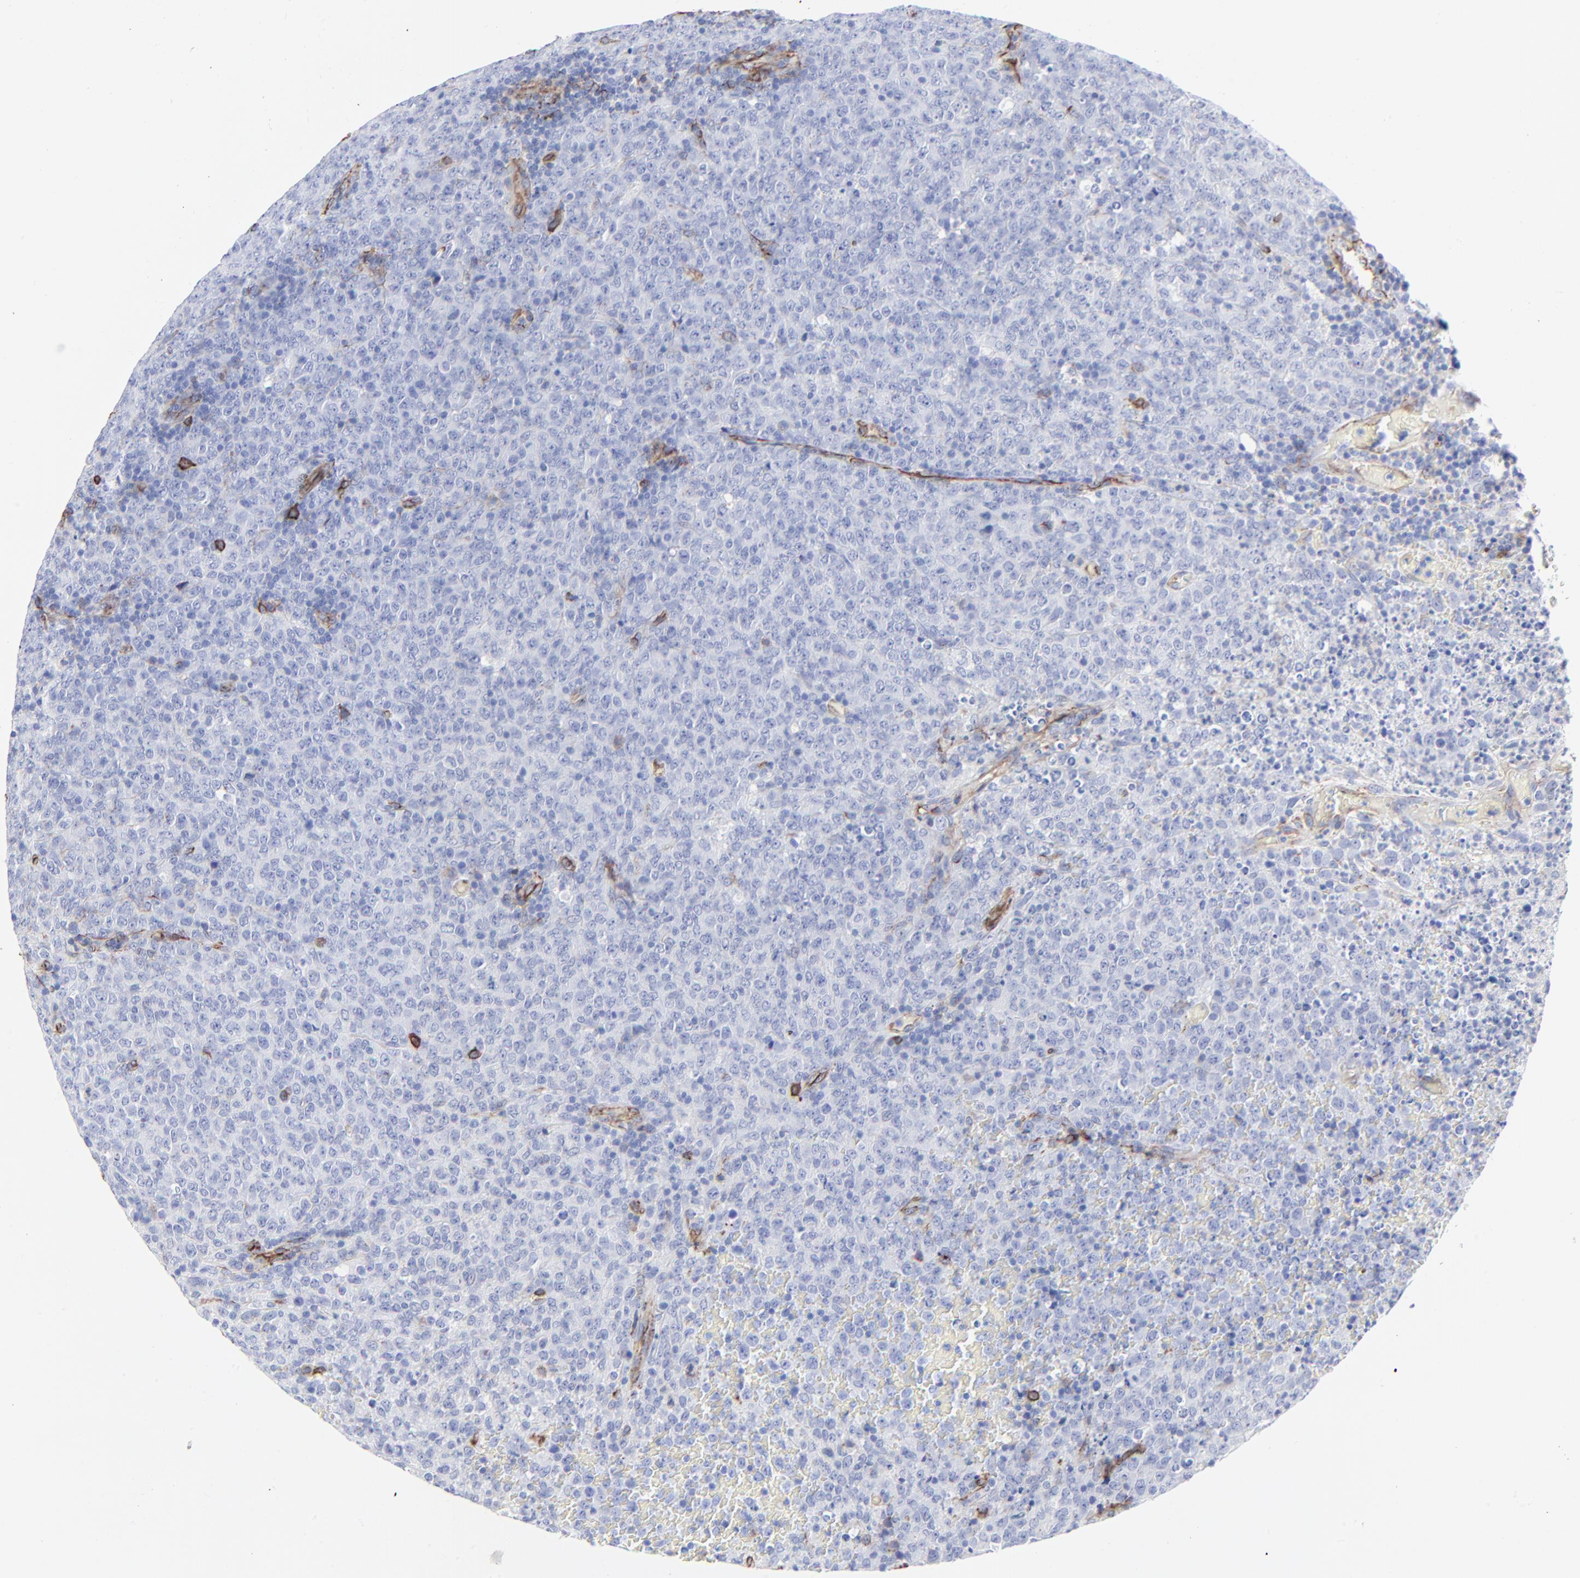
{"staining": {"intensity": "negative", "quantity": "none", "location": "none"}, "tissue": "lymphoma", "cell_type": "Tumor cells", "image_type": "cancer", "snomed": [{"axis": "morphology", "description": "Malignant lymphoma, non-Hodgkin's type, High grade"}, {"axis": "topography", "description": "Tonsil"}], "caption": "Immunohistochemistry histopathology image of malignant lymphoma, non-Hodgkin's type (high-grade) stained for a protein (brown), which reveals no expression in tumor cells.", "gene": "CAV1", "patient": {"sex": "female", "age": 36}}